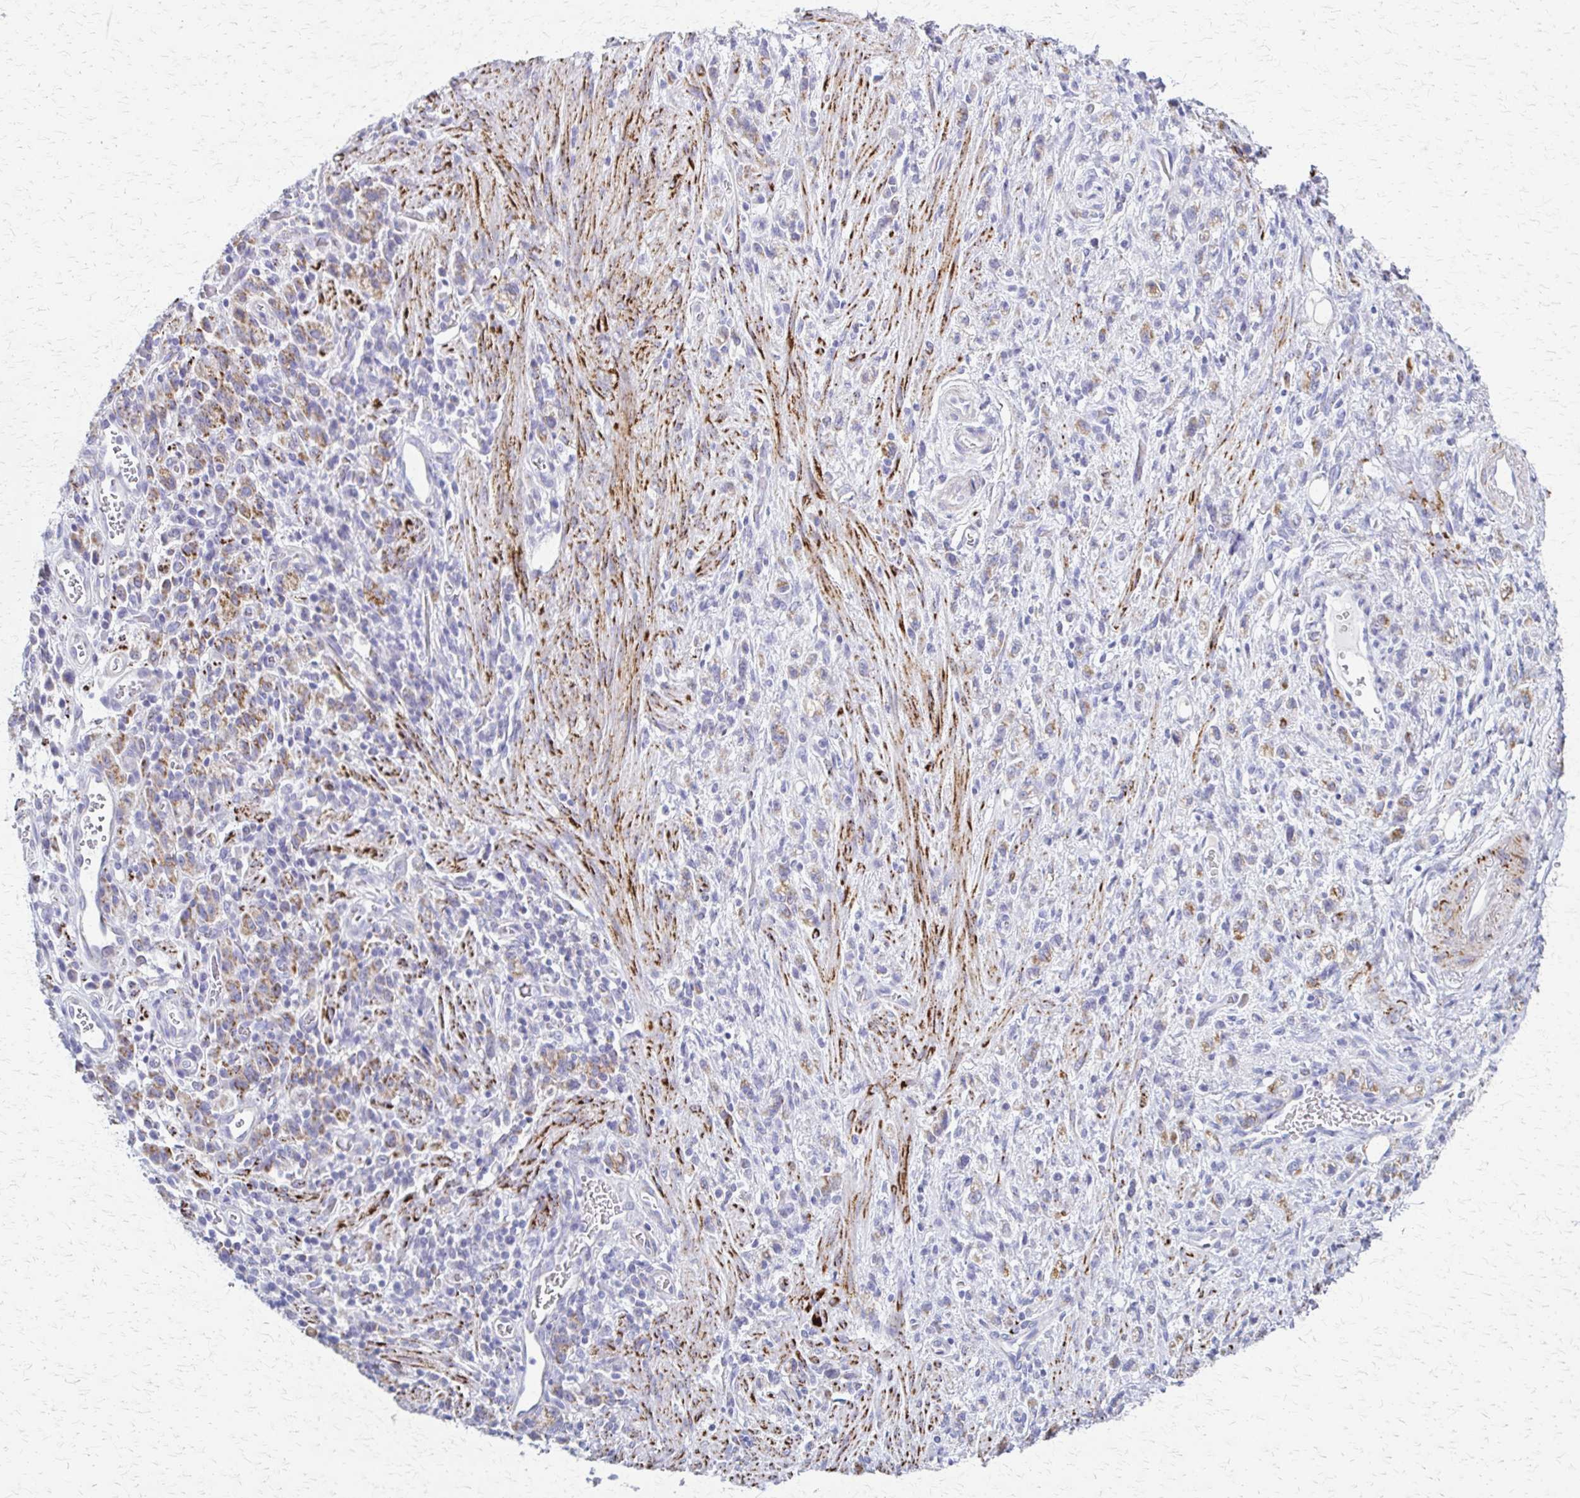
{"staining": {"intensity": "moderate", "quantity": "25%-75%", "location": "cytoplasmic/membranous"}, "tissue": "stomach cancer", "cell_type": "Tumor cells", "image_type": "cancer", "snomed": [{"axis": "morphology", "description": "Adenocarcinoma, NOS"}, {"axis": "topography", "description": "Stomach"}], "caption": "Protein analysis of stomach adenocarcinoma tissue shows moderate cytoplasmic/membranous staining in about 25%-75% of tumor cells.", "gene": "ZSCAN5B", "patient": {"sex": "male", "age": 77}}